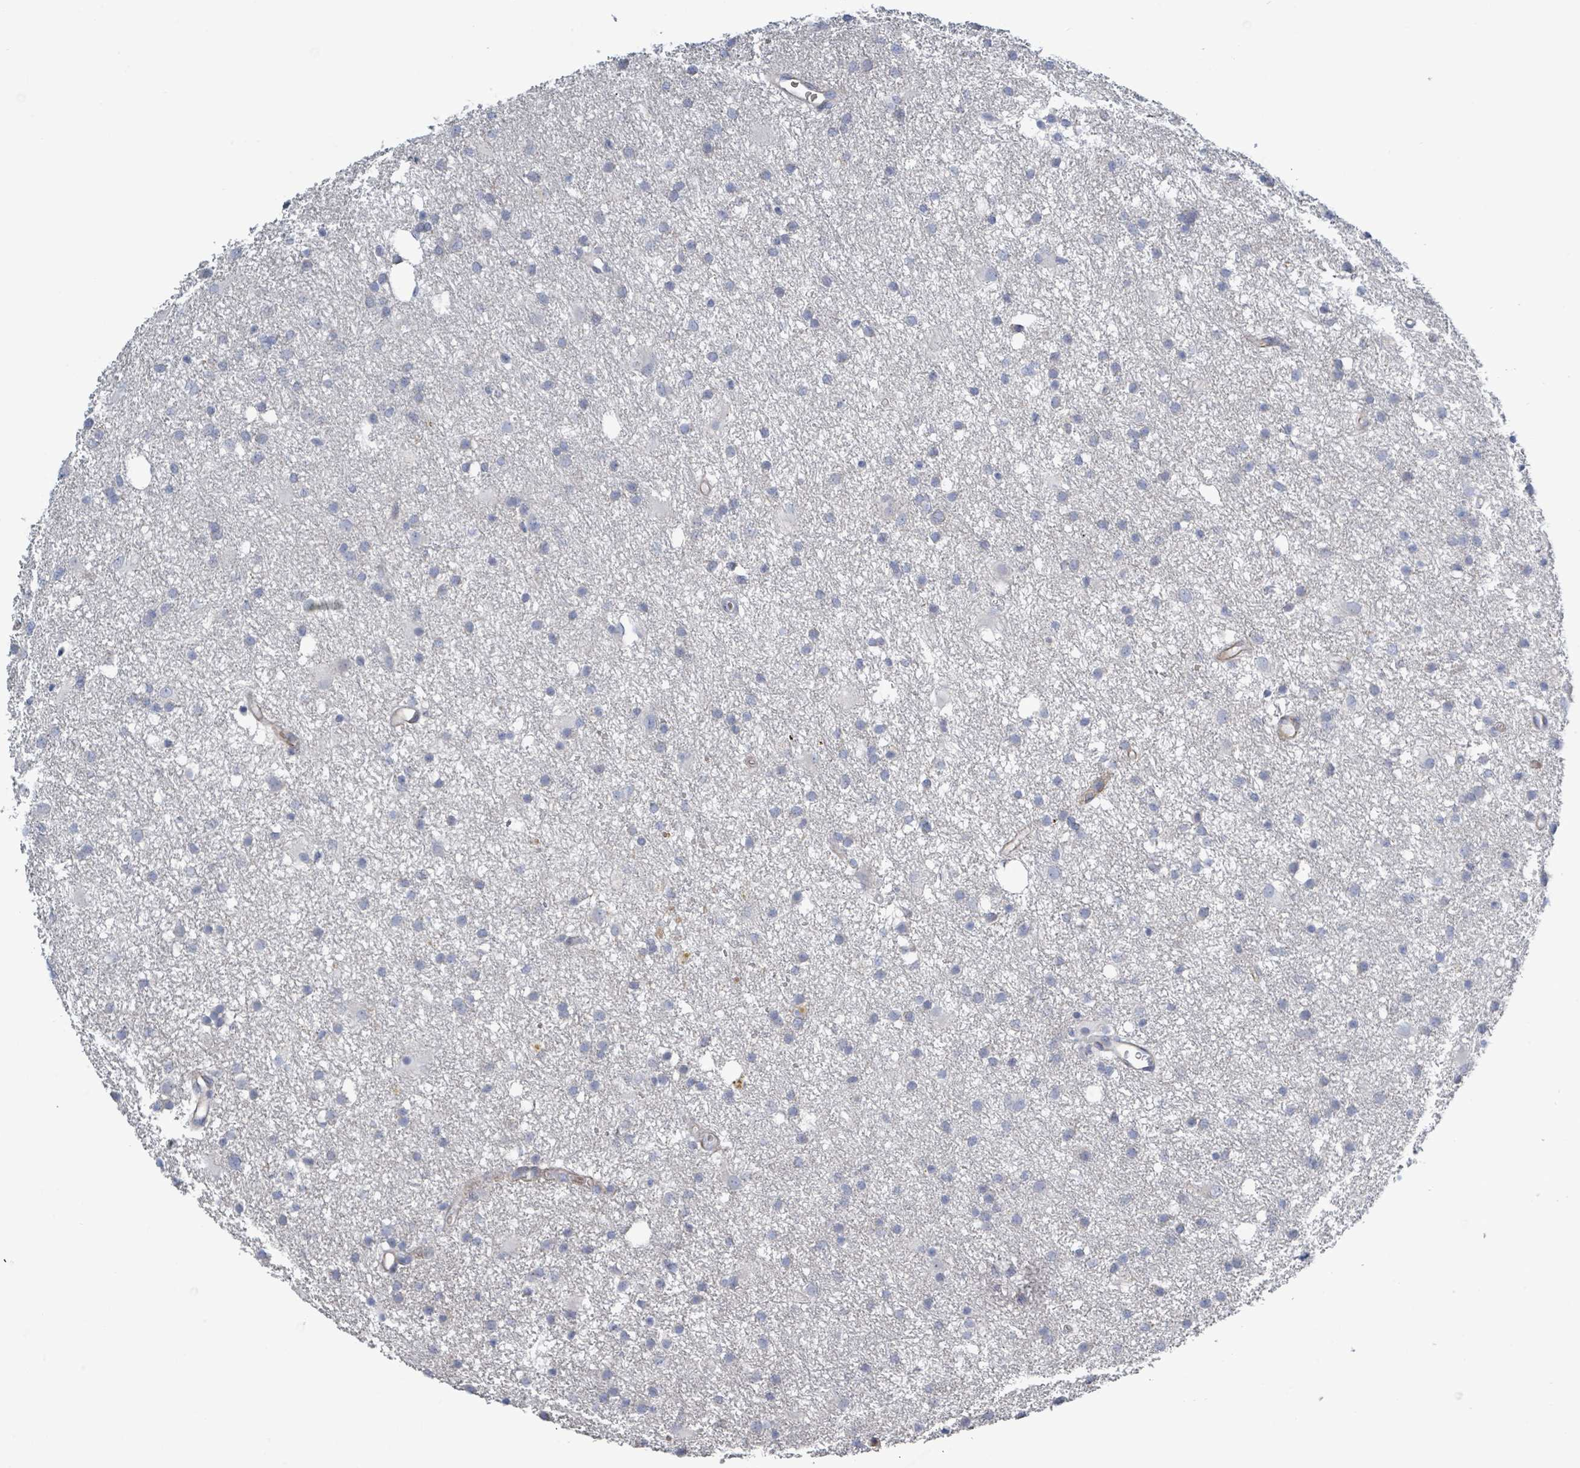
{"staining": {"intensity": "negative", "quantity": "none", "location": "none"}, "tissue": "glioma", "cell_type": "Tumor cells", "image_type": "cancer", "snomed": [{"axis": "morphology", "description": "Glioma, malignant, High grade"}, {"axis": "topography", "description": "Brain"}], "caption": "High-grade glioma (malignant) stained for a protein using IHC displays no expression tumor cells.", "gene": "DMRTC1B", "patient": {"sex": "male", "age": 77}}